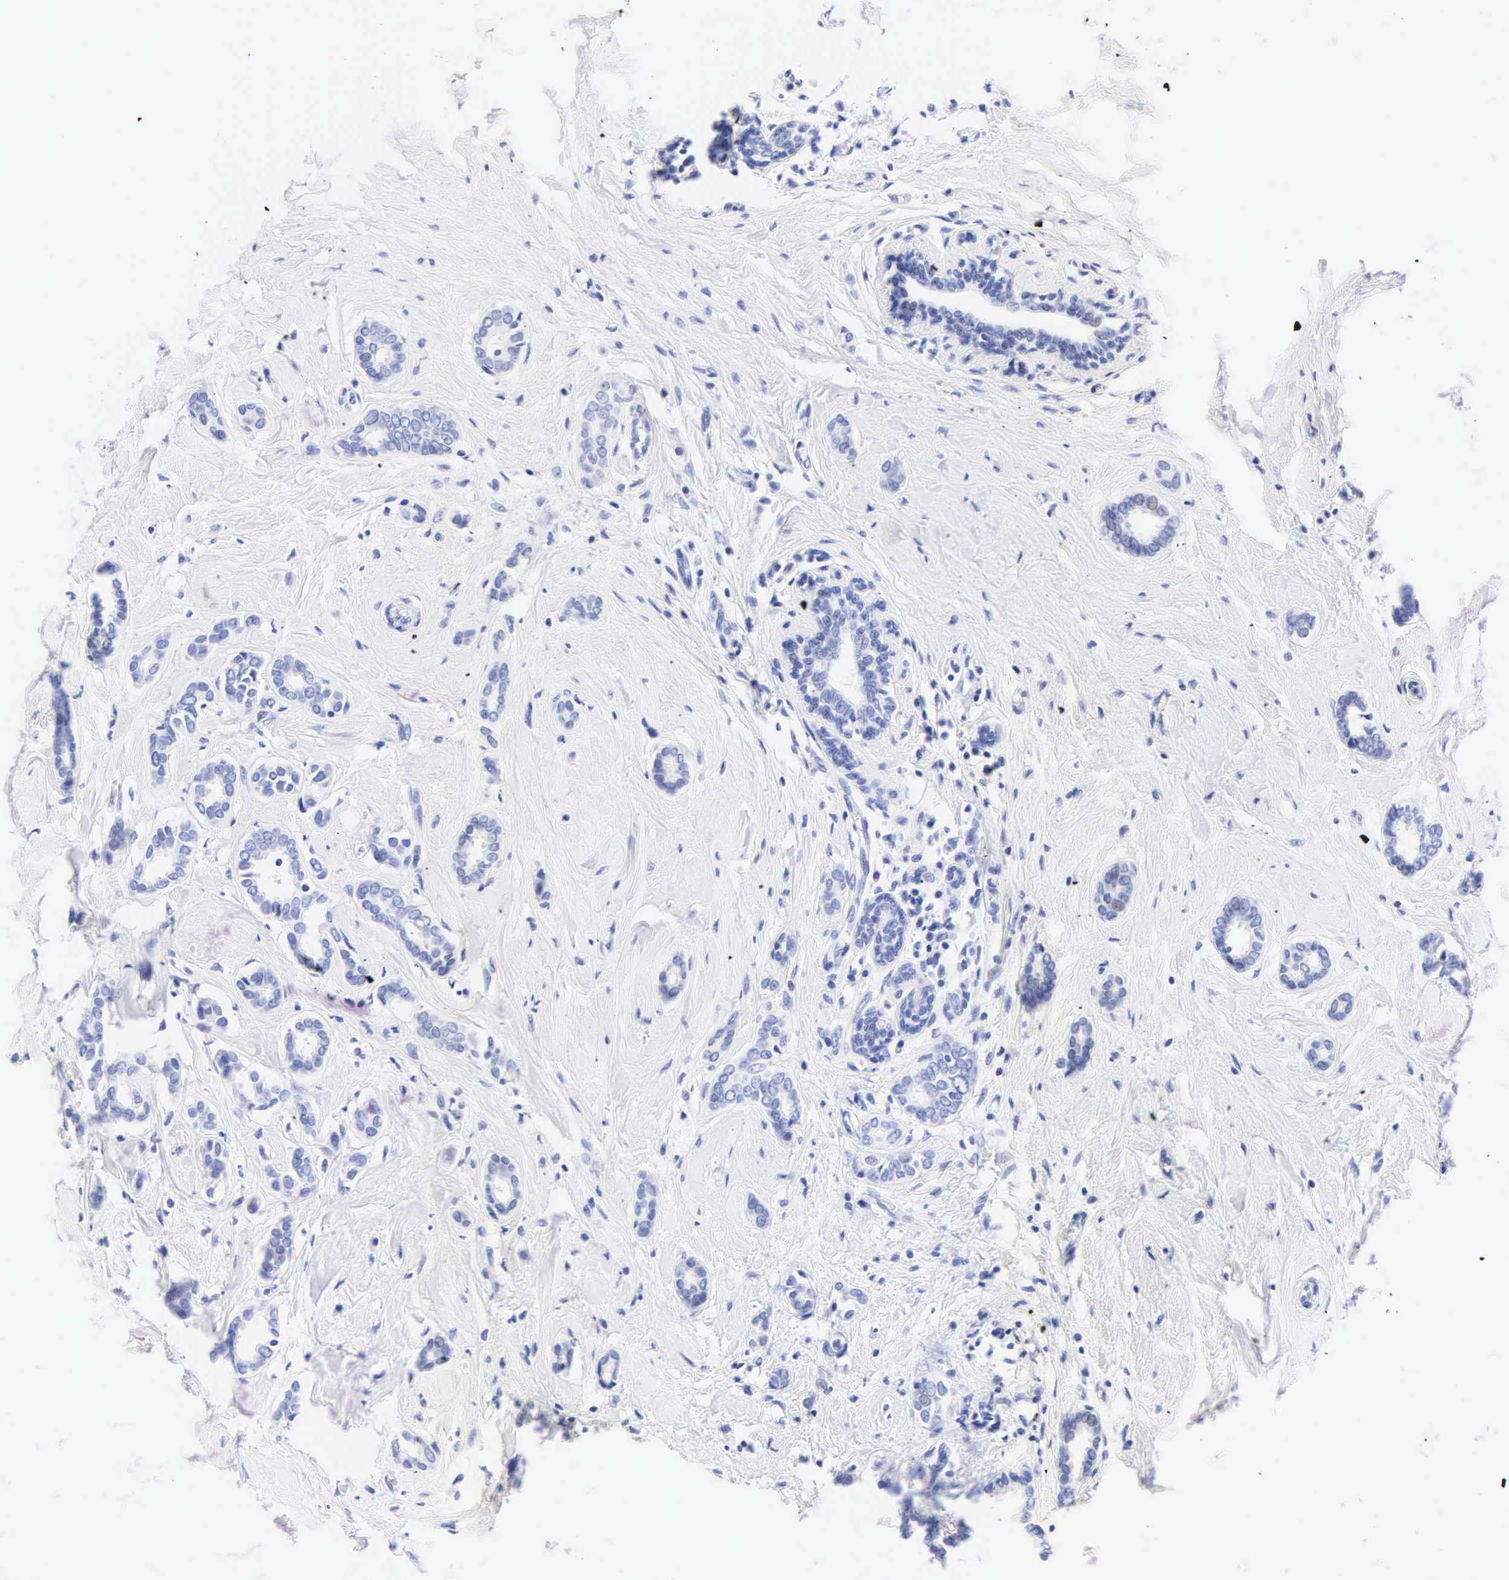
{"staining": {"intensity": "negative", "quantity": "none", "location": "none"}, "tissue": "breast cancer", "cell_type": "Tumor cells", "image_type": "cancer", "snomed": [{"axis": "morphology", "description": "Duct carcinoma"}, {"axis": "topography", "description": "Breast"}], "caption": "High power microscopy image of an IHC photomicrograph of breast intraductal carcinoma, revealing no significant positivity in tumor cells.", "gene": "DES", "patient": {"sex": "female", "age": 50}}